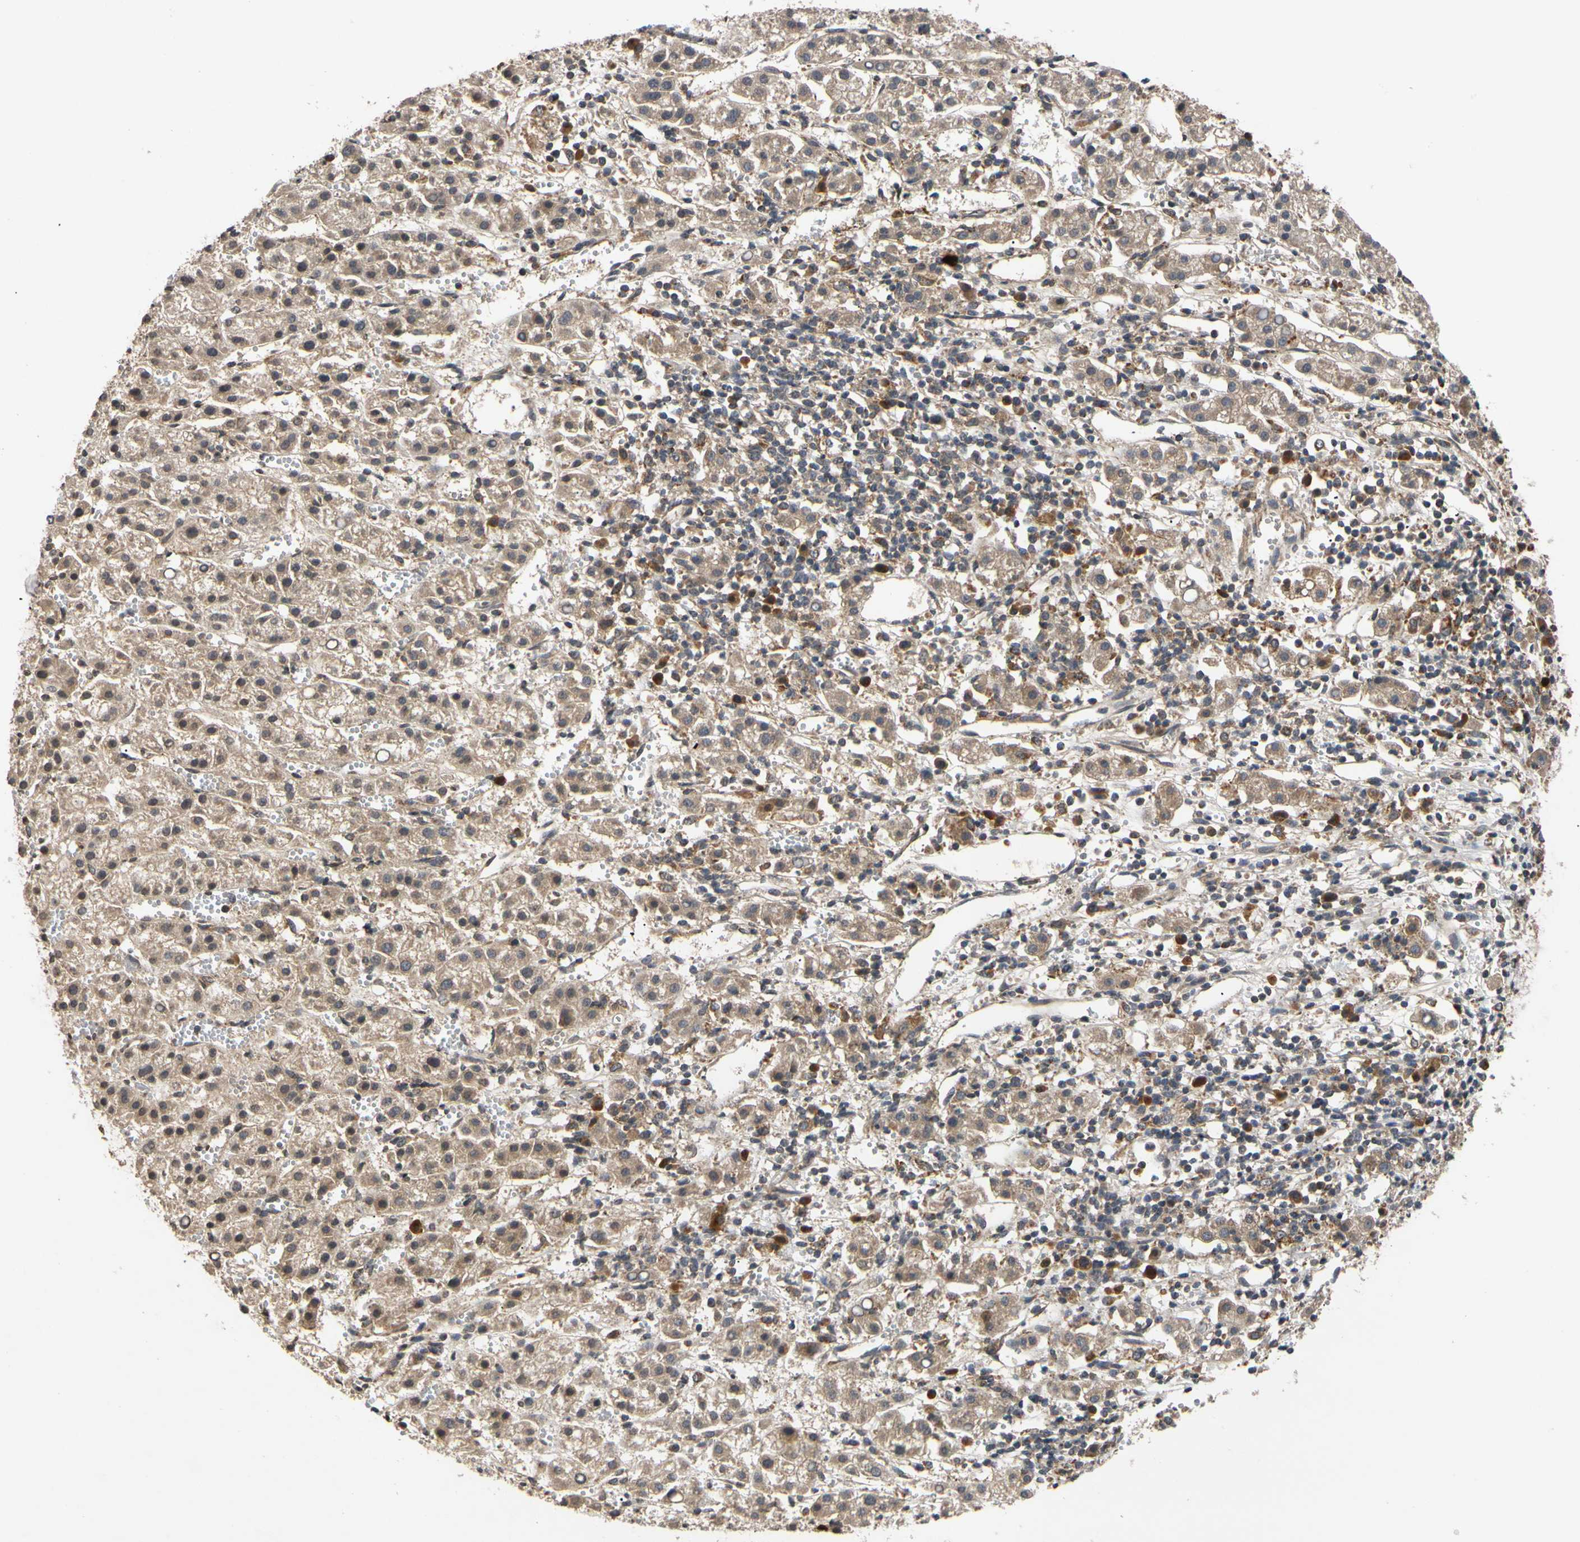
{"staining": {"intensity": "weak", "quantity": ">75%", "location": "cytoplasmic/membranous"}, "tissue": "liver cancer", "cell_type": "Tumor cells", "image_type": "cancer", "snomed": [{"axis": "morphology", "description": "Carcinoma, Hepatocellular, NOS"}, {"axis": "topography", "description": "Liver"}], "caption": "The immunohistochemical stain labels weak cytoplasmic/membranous expression in tumor cells of liver hepatocellular carcinoma tissue.", "gene": "MRPS22", "patient": {"sex": "female", "age": 58}}